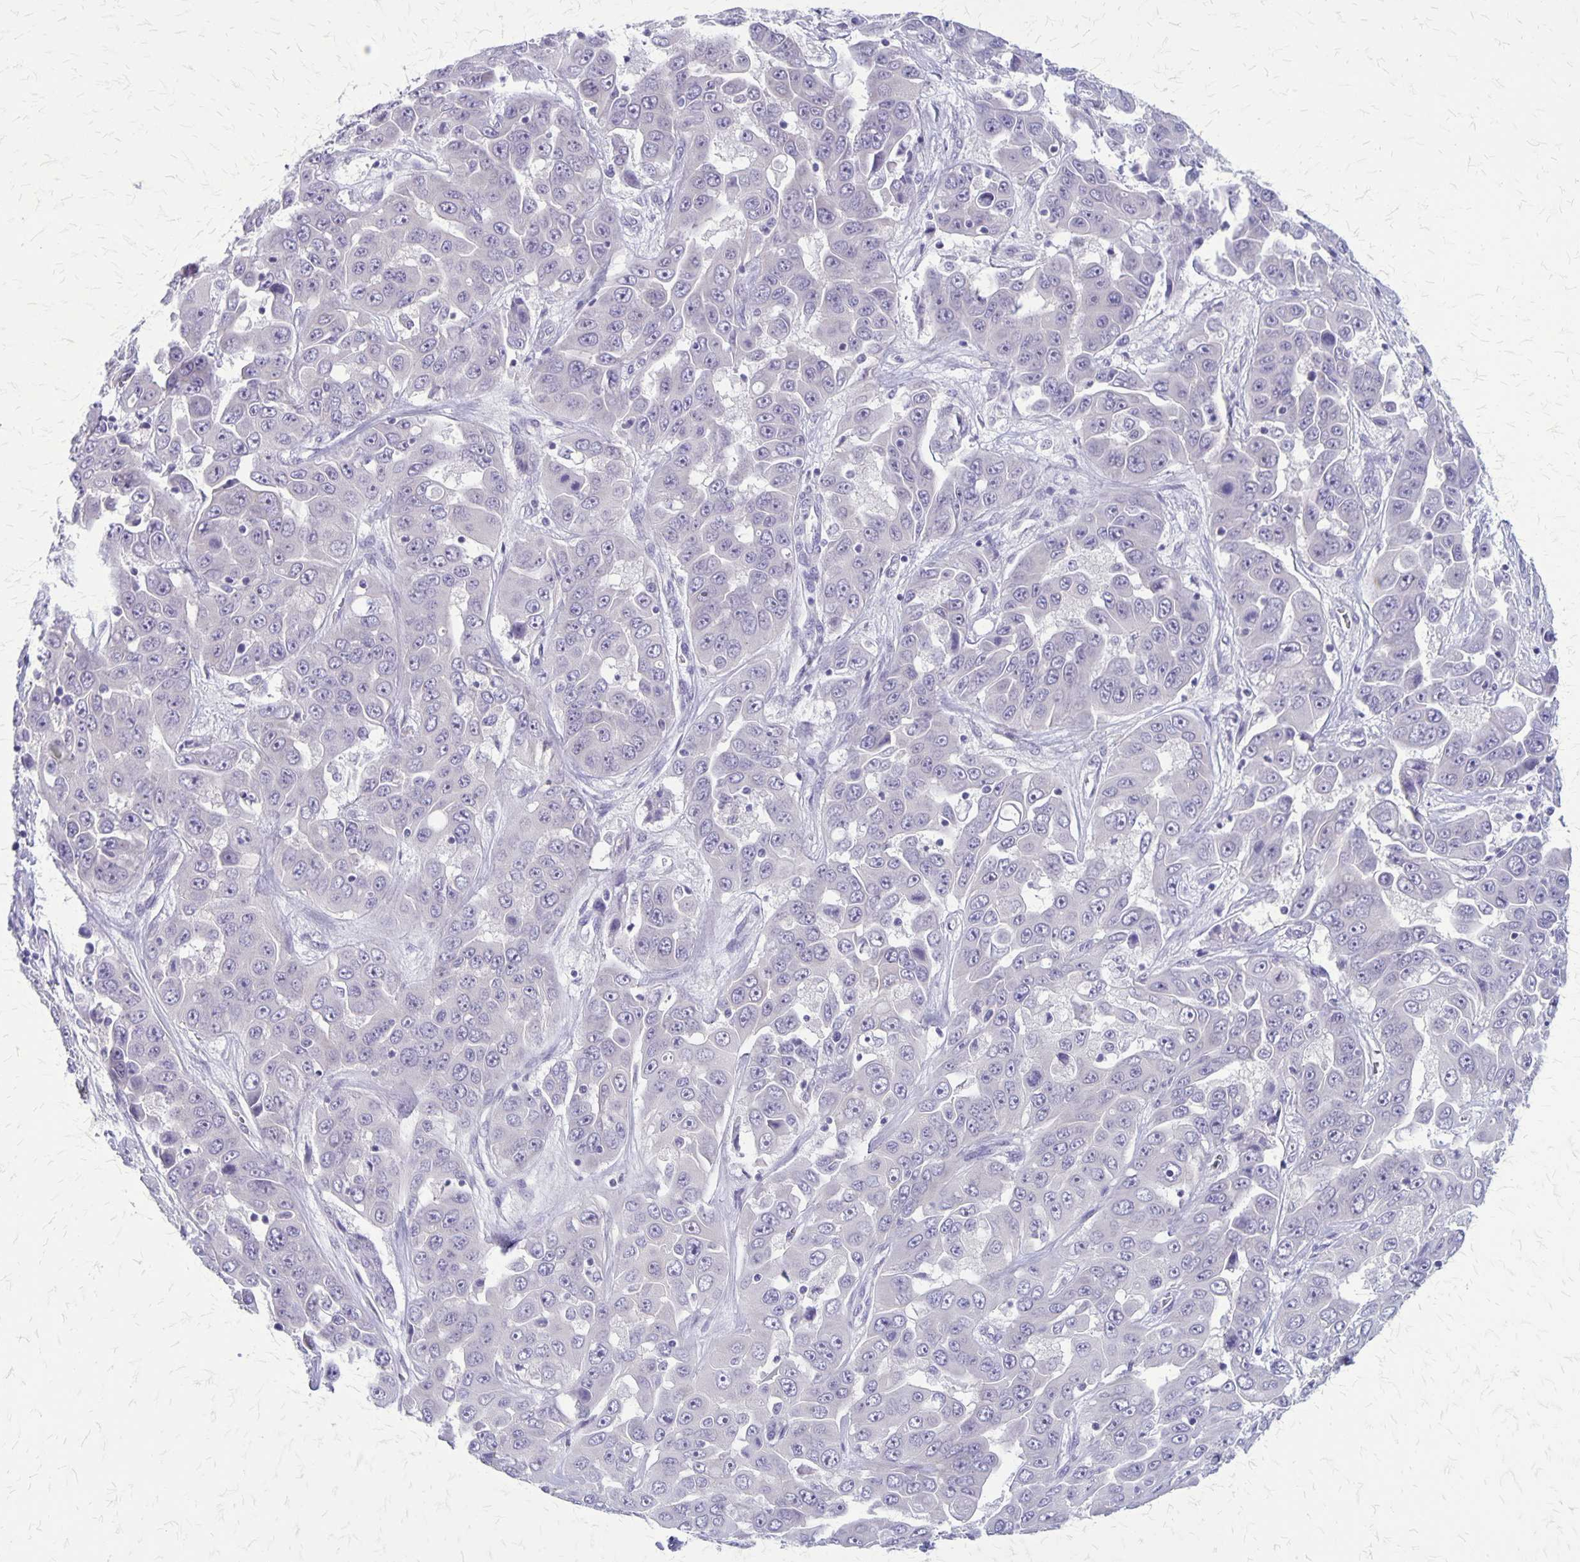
{"staining": {"intensity": "negative", "quantity": "none", "location": "none"}, "tissue": "liver cancer", "cell_type": "Tumor cells", "image_type": "cancer", "snomed": [{"axis": "morphology", "description": "Cholangiocarcinoma"}, {"axis": "topography", "description": "Liver"}], "caption": "This is an immunohistochemistry histopathology image of cholangiocarcinoma (liver). There is no expression in tumor cells.", "gene": "PLXNB3", "patient": {"sex": "female", "age": 52}}